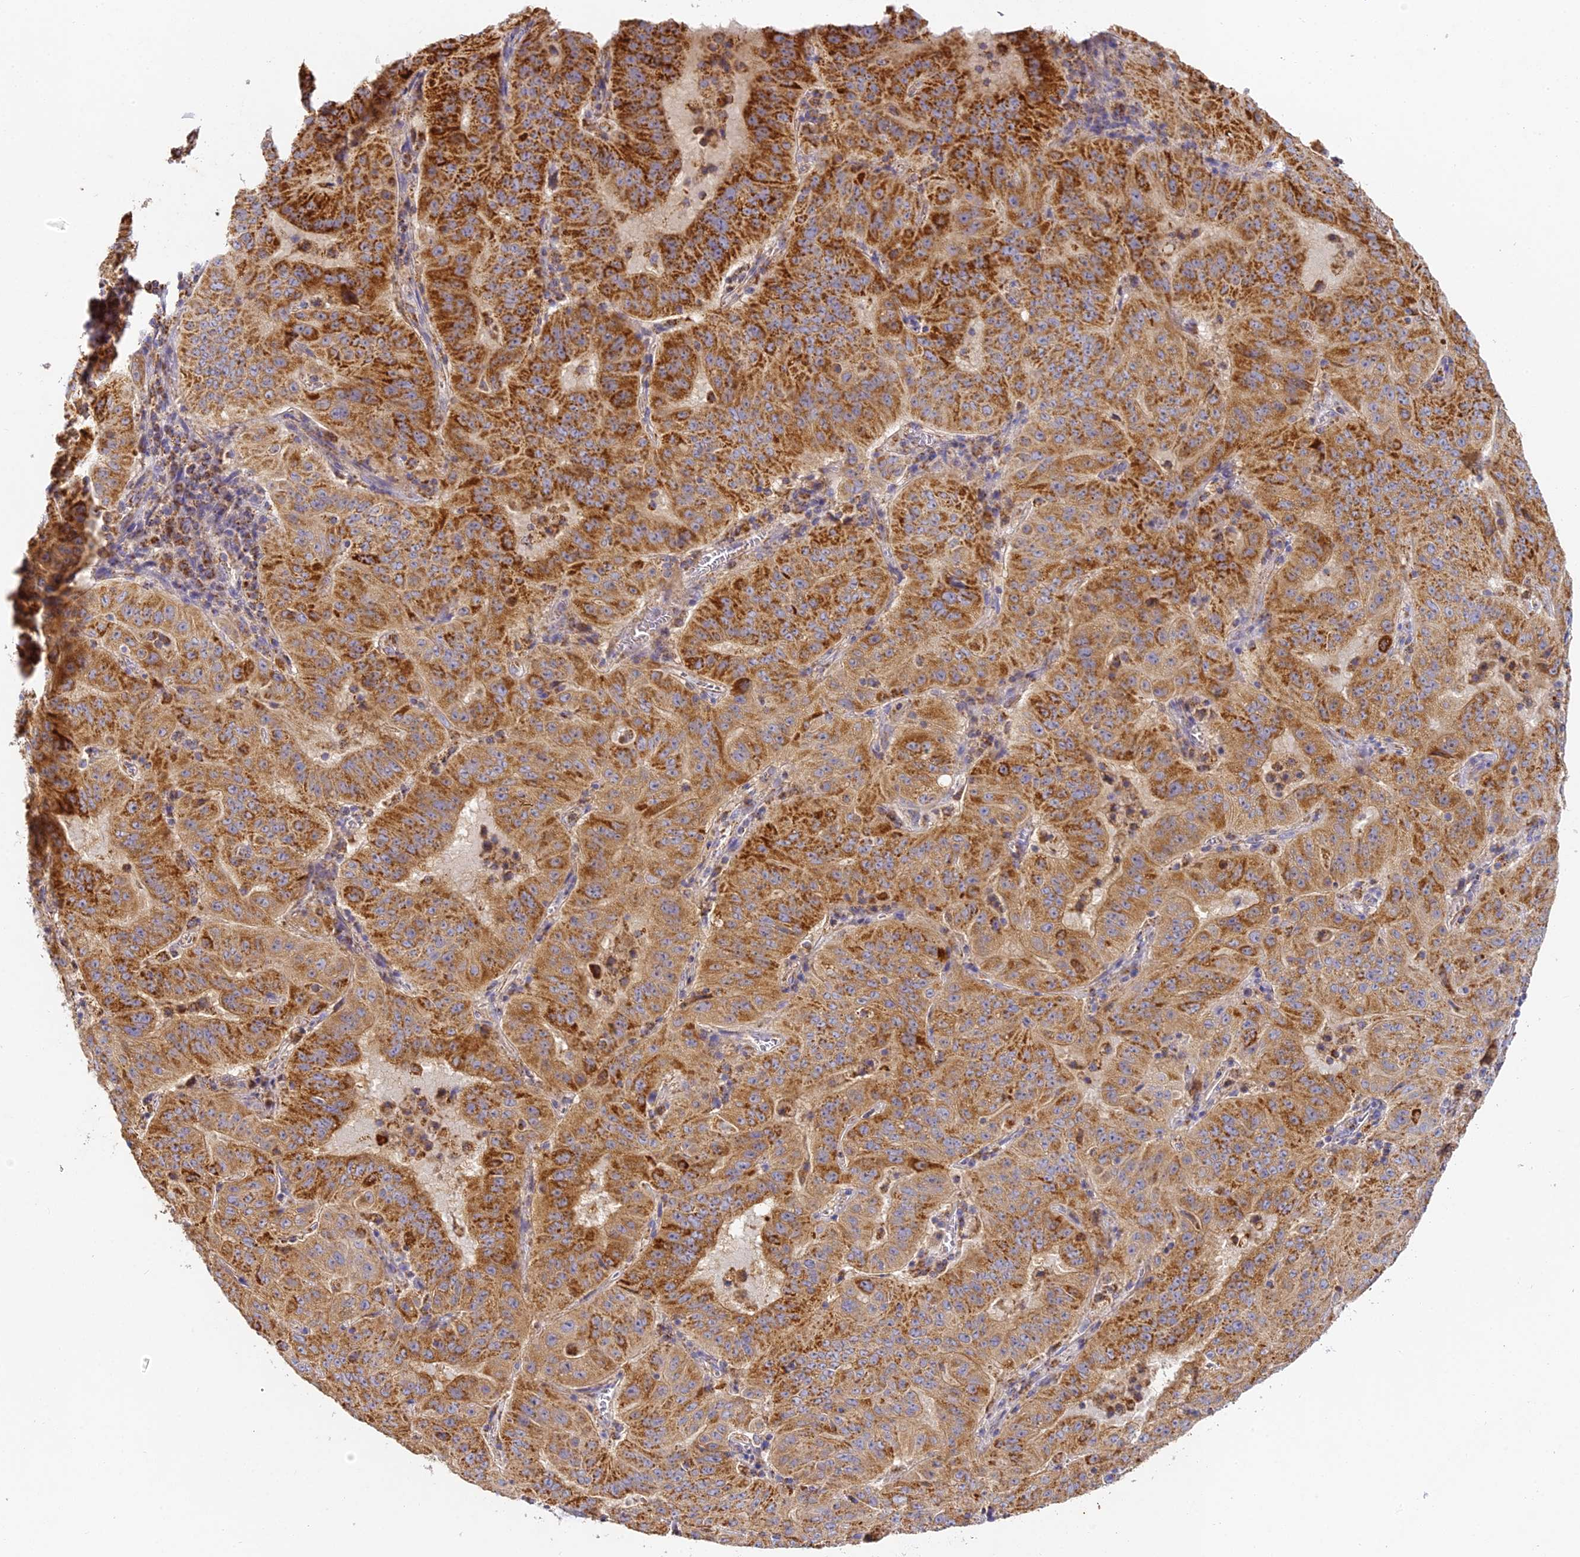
{"staining": {"intensity": "strong", "quantity": ">75%", "location": "cytoplasmic/membranous"}, "tissue": "pancreatic cancer", "cell_type": "Tumor cells", "image_type": "cancer", "snomed": [{"axis": "morphology", "description": "Adenocarcinoma, NOS"}, {"axis": "topography", "description": "Pancreas"}], "caption": "Immunohistochemistry (IHC) histopathology image of neoplastic tissue: pancreatic cancer (adenocarcinoma) stained using immunohistochemistry (IHC) displays high levels of strong protein expression localized specifically in the cytoplasmic/membranous of tumor cells, appearing as a cytoplasmic/membranous brown color.", "gene": "DONSON", "patient": {"sex": "male", "age": 63}}